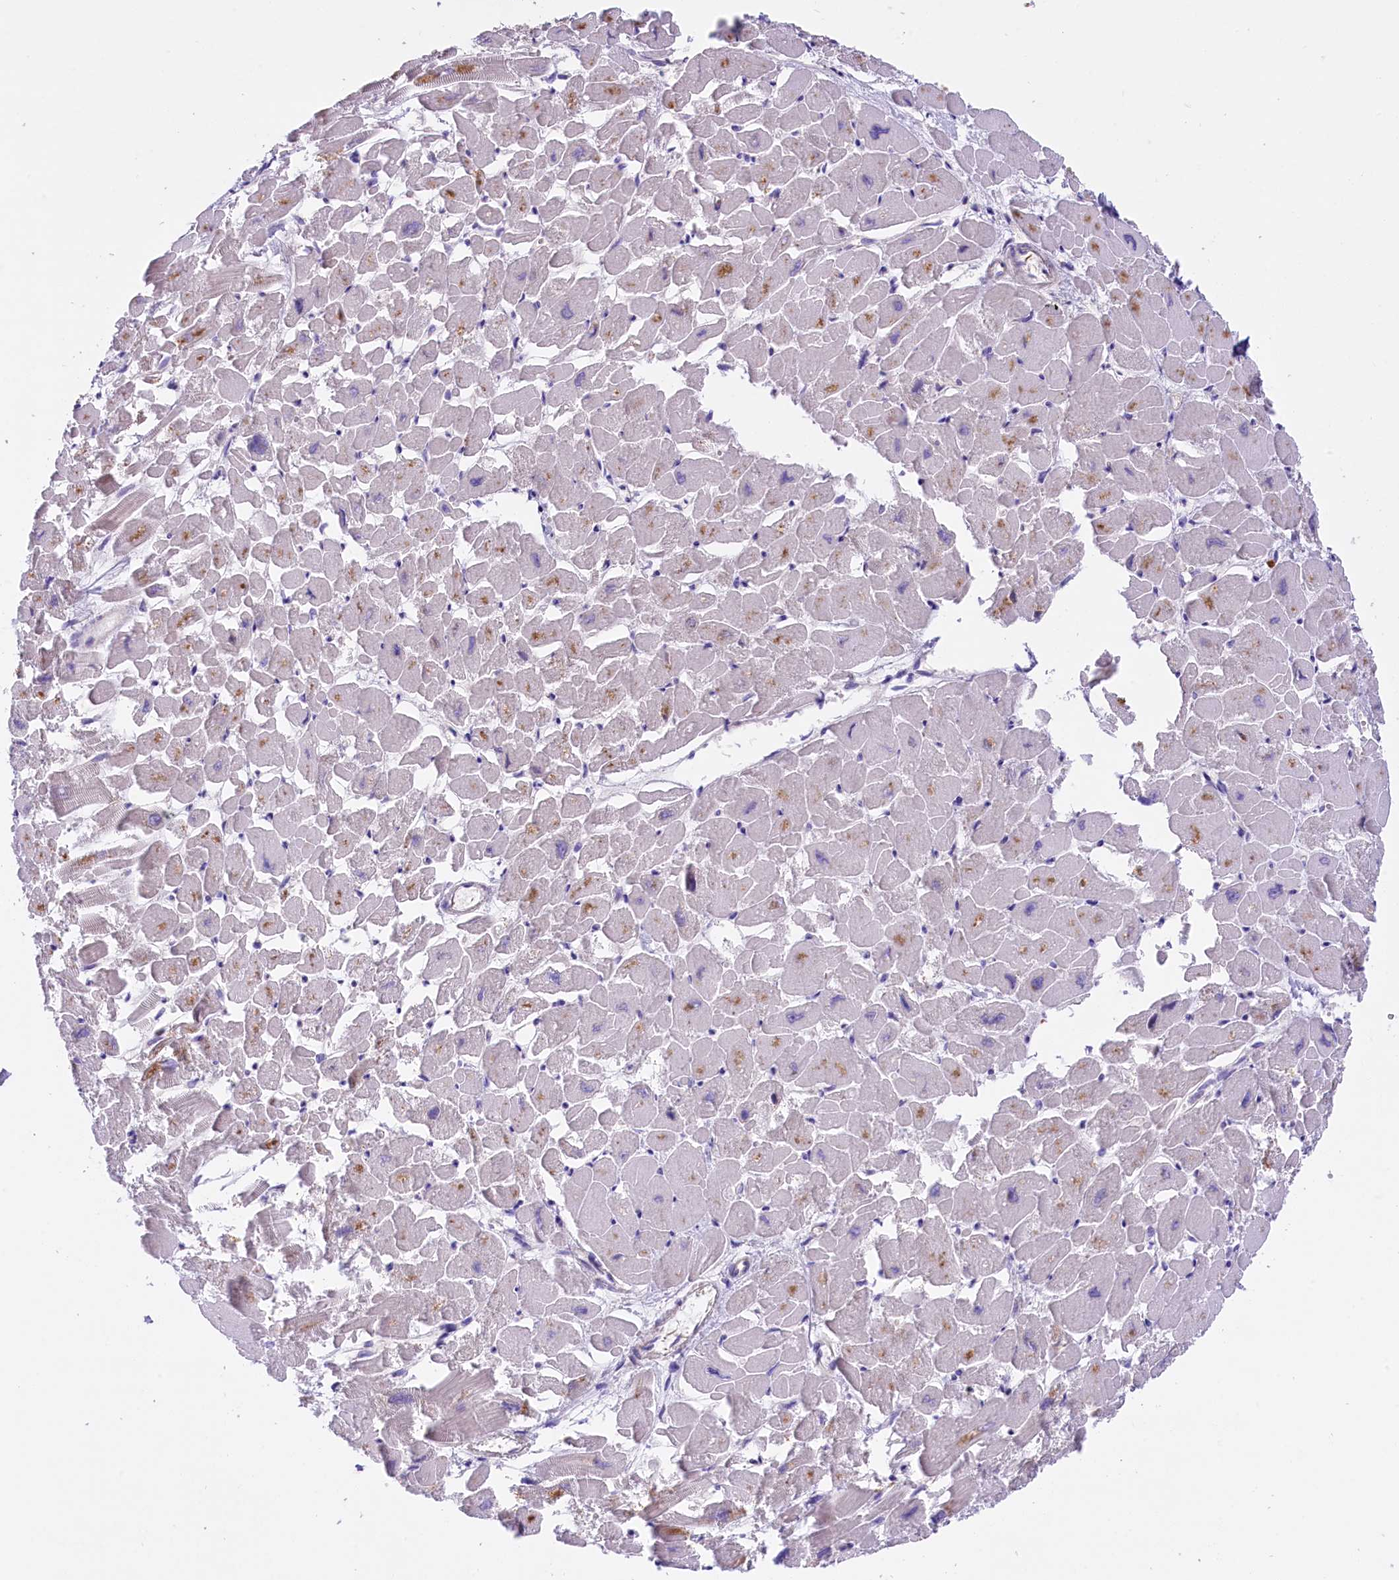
{"staining": {"intensity": "weak", "quantity": "25%-75%", "location": "cytoplasmic/membranous"}, "tissue": "heart muscle", "cell_type": "Cardiomyocytes", "image_type": "normal", "snomed": [{"axis": "morphology", "description": "Normal tissue, NOS"}, {"axis": "topography", "description": "Heart"}], "caption": "Protein analysis of benign heart muscle shows weak cytoplasmic/membranous staining in about 25%-75% of cardiomyocytes.", "gene": "CCDC32", "patient": {"sex": "male", "age": 54}}